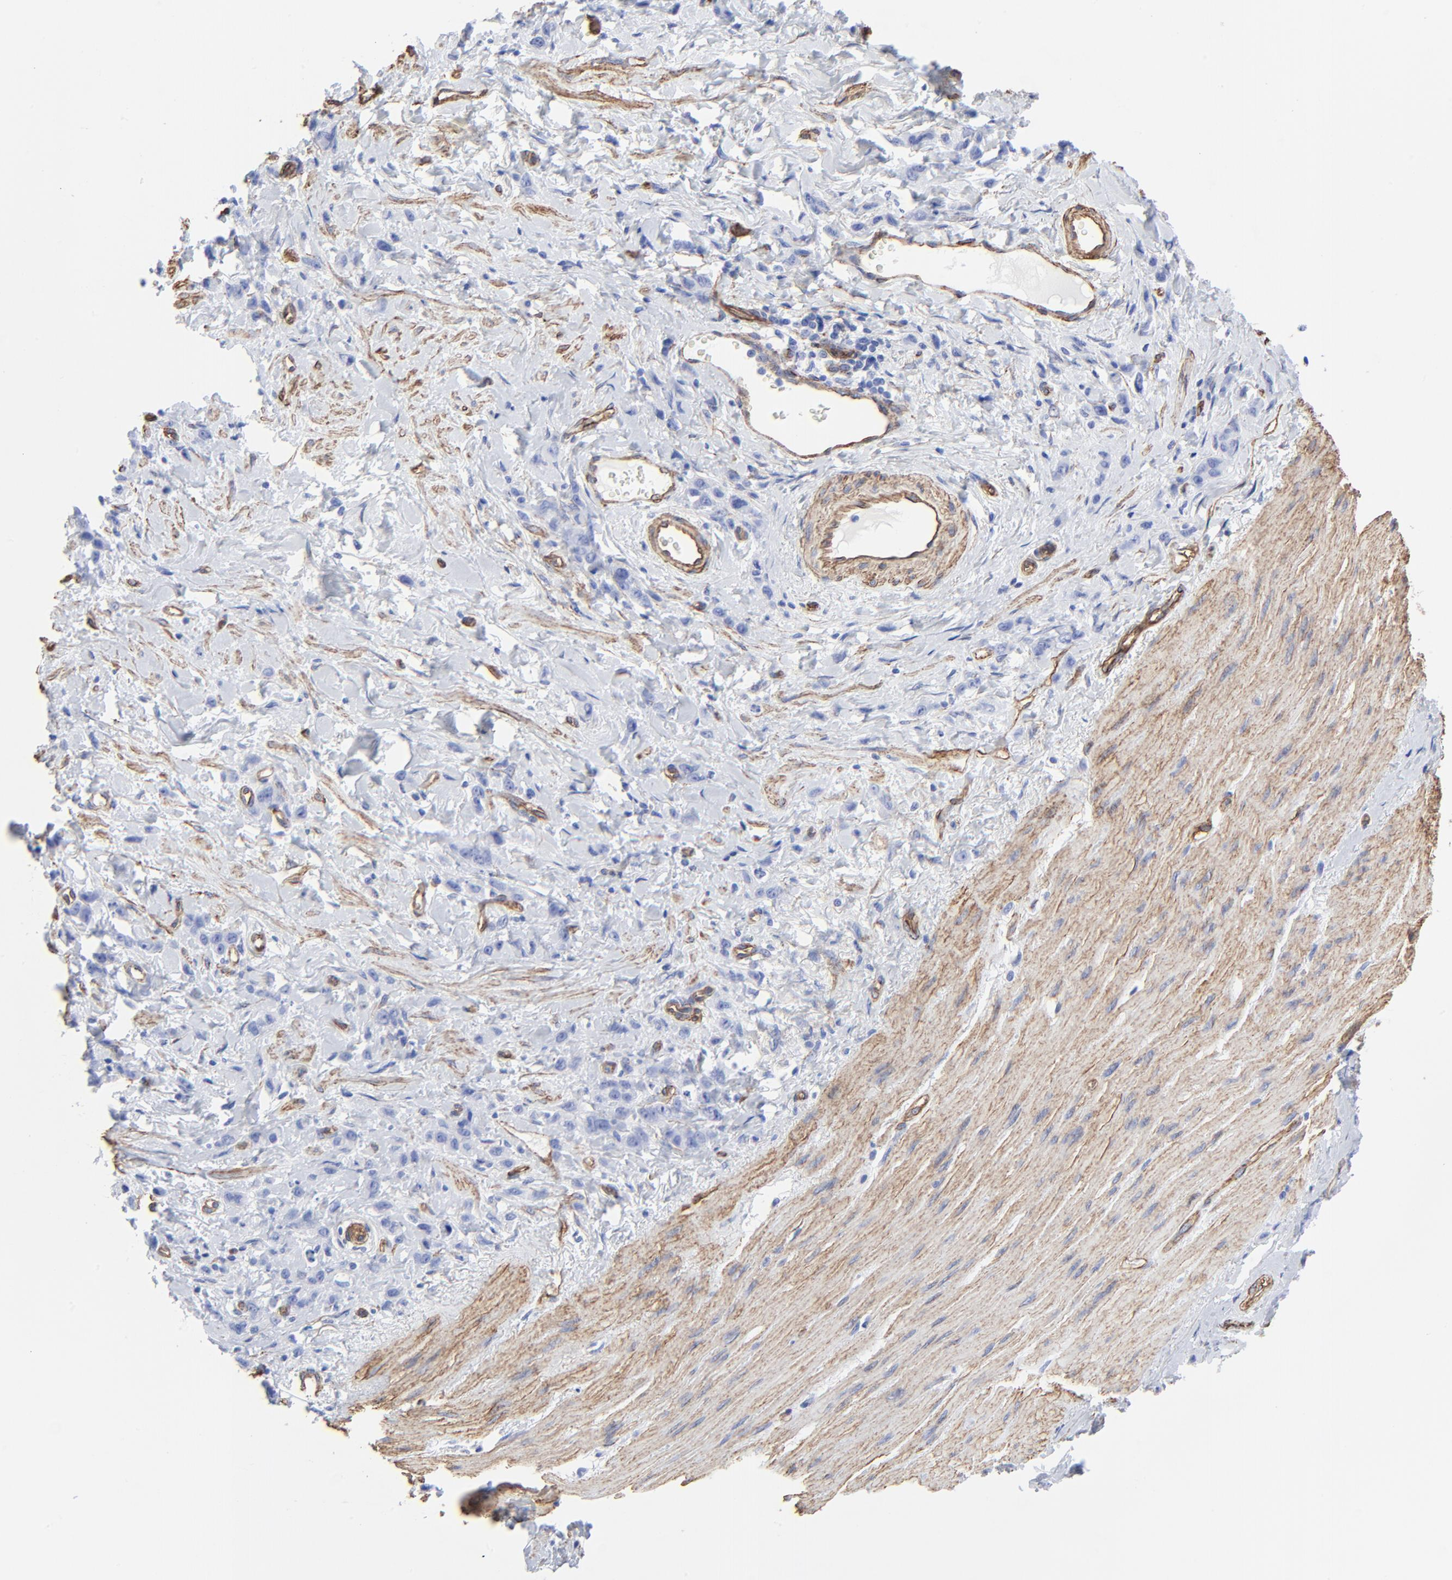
{"staining": {"intensity": "negative", "quantity": "none", "location": "none"}, "tissue": "stomach cancer", "cell_type": "Tumor cells", "image_type": "cancer", "snomed": [{"axis": "morphology", "description": "Normal tissue, NOS"}, {"axis": "morphology", "description": "Adenocarcinoma, NOS"}, {"axis": "topography", "description": "Stomach"}], "caption": "Tumor cells are negative for brown protein staining in stomach cancer (adenocarcinoma).", "gene": "CAV1", "patient": {"sex": "male", "age": 82}}